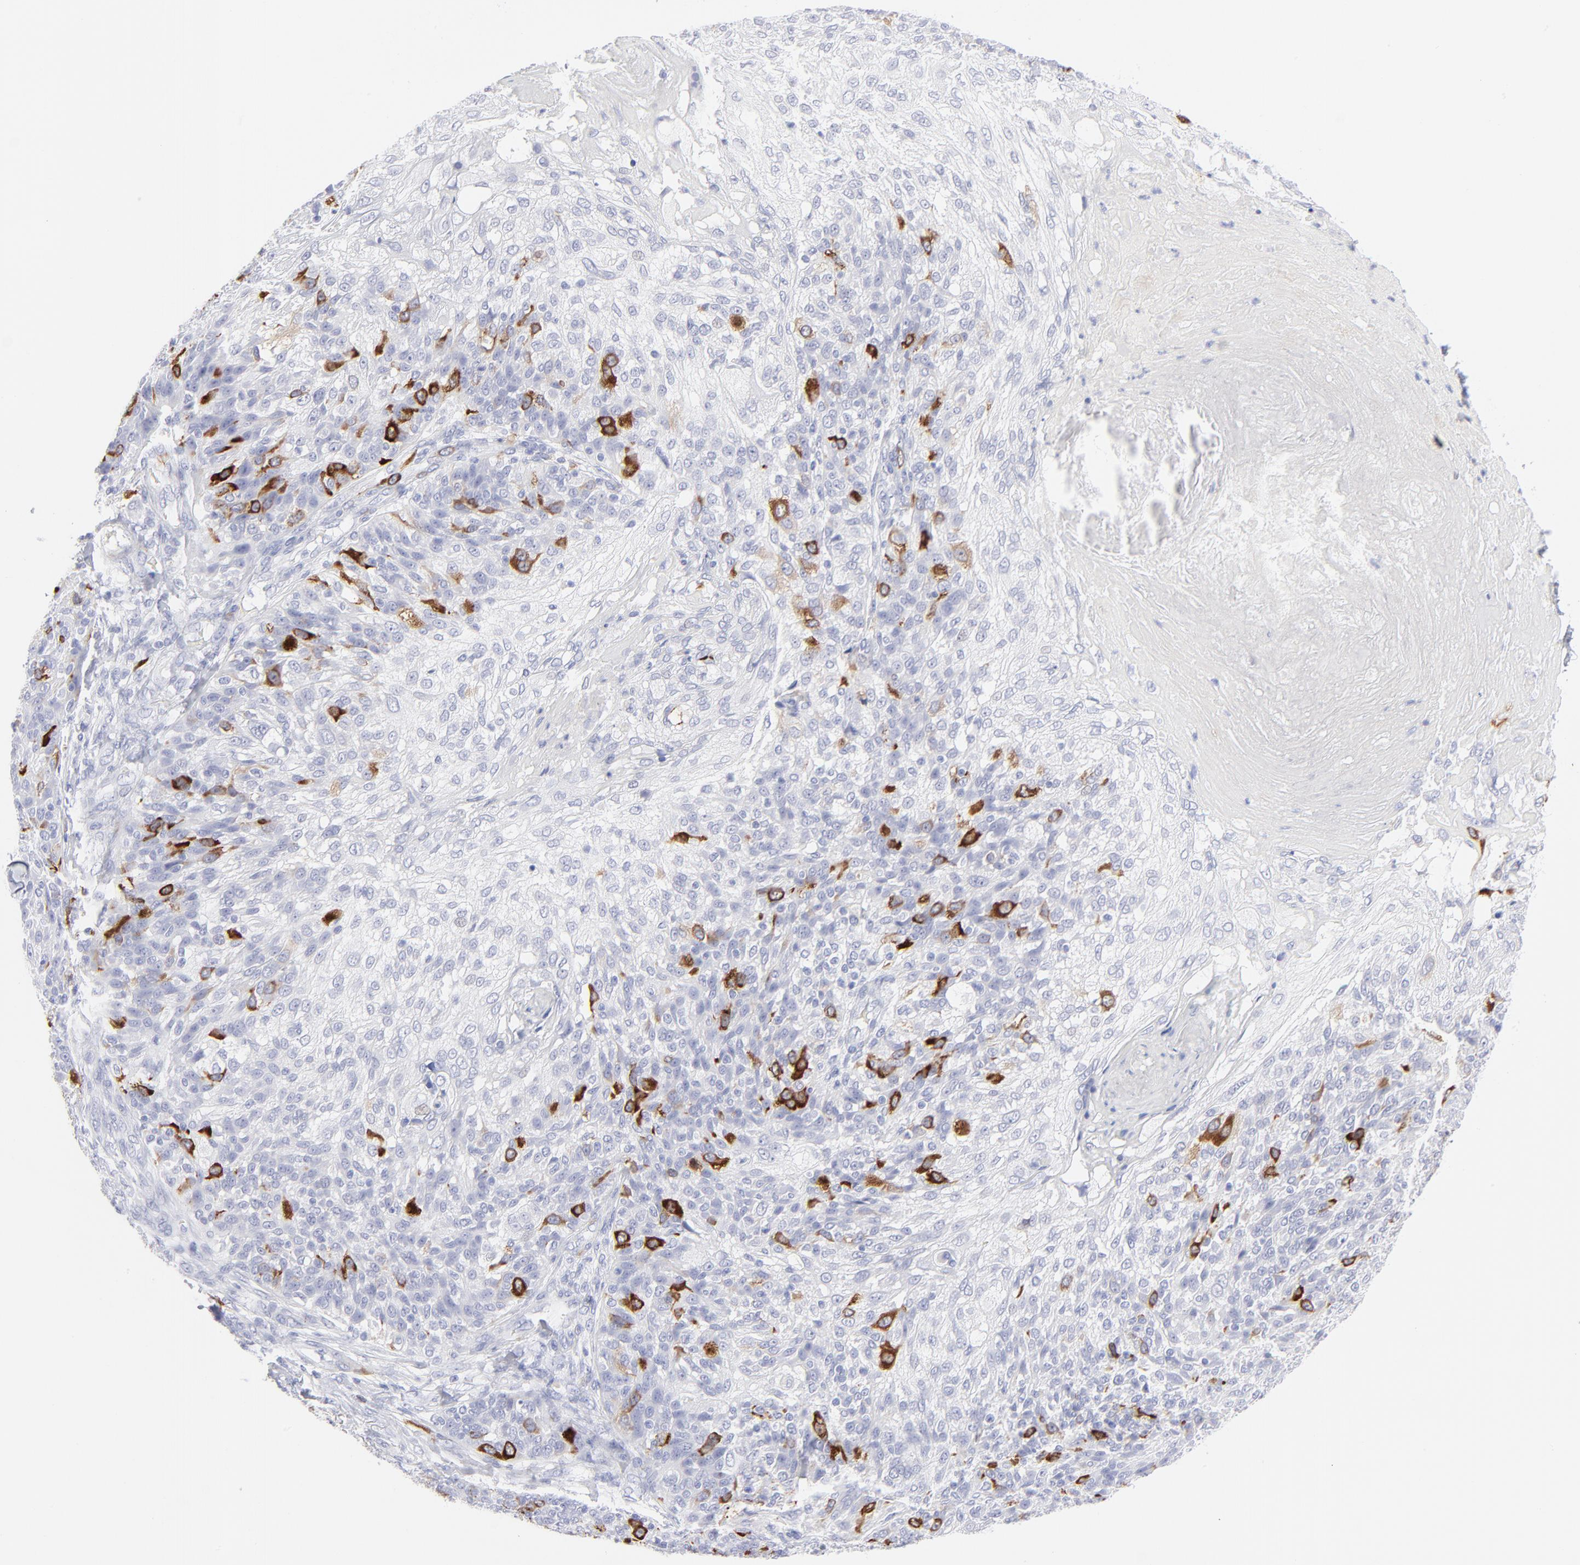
{"staining": {"intensity": "strong", "quantity": "<25%", "location": "cytoplasmic/membranous"}, "tissue": "skin cancer", "cell_type": "Tumor cells", "image_type": "cancer", "snomed": [{"axis": "morphology", "description": "Normal tissue, NOS"}, {"axis": "morphology", "description": "Squamous cell carcinoma, NOS"}, {"axis": "topography", "description": "Skin"}], "caption": "A micrograph of human skin squamous cell carcinoma stained for a protein shows strong cytoplasmic/membranous brown staining in tumor cells.", "gene": "CCNB1", "patient": {"sex": "female", "age": 83}}